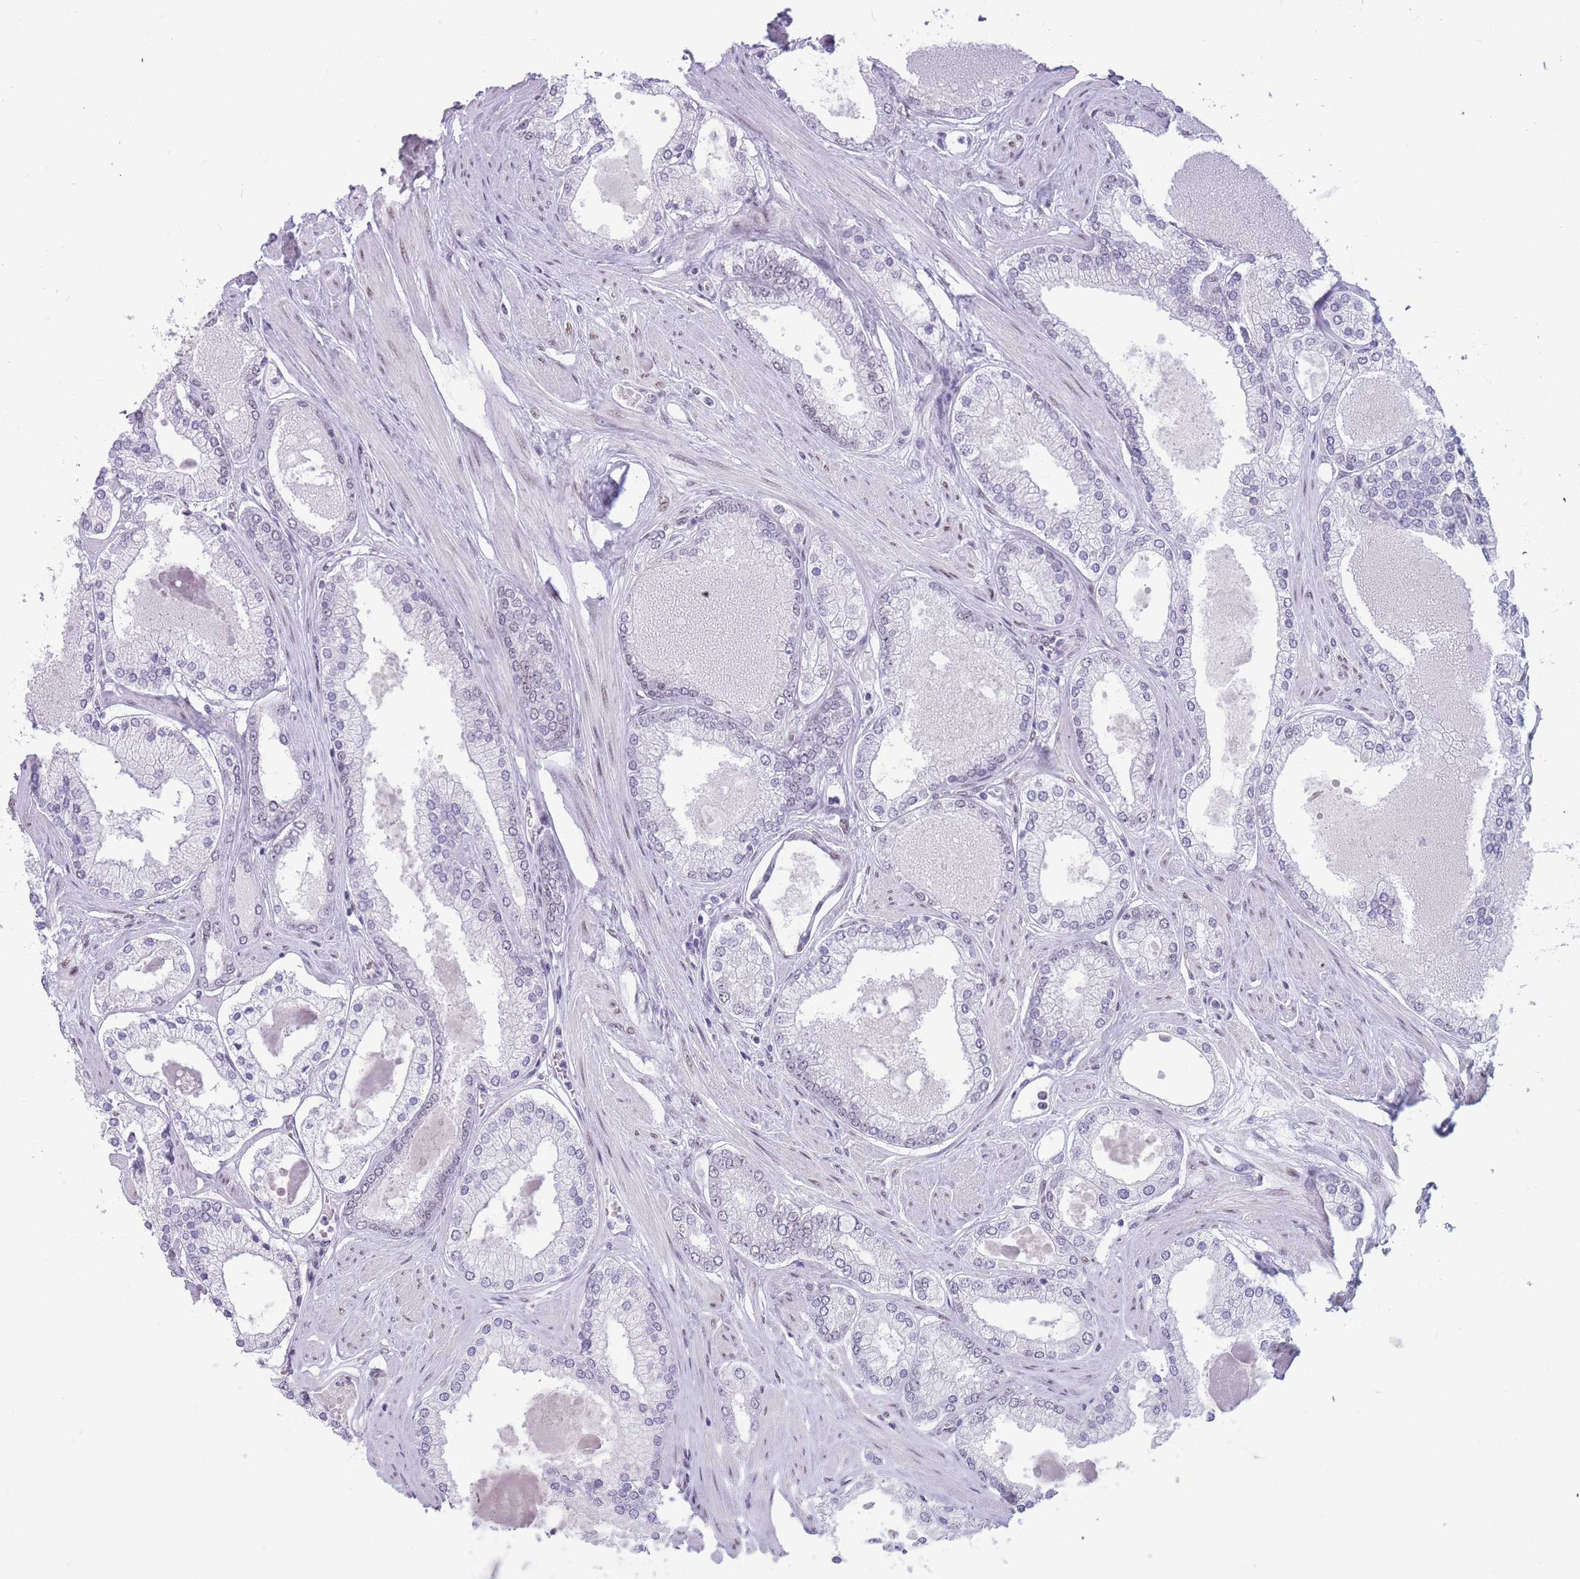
{"staining": {"intensity": "negative", "quantity": "none", "location": "none"}, "tissue": "prostate cancer", "cell_type": "Tumor cells", "image_type": "cancer", "snomed": [{"axis": "morphology", "description": "Adenocarcinoma, Low grade"}, {"axis": "topography", "description": "Prostate"}], "caption": "Micrograph shows no protein positivity in tumor cells of prostate cancer tissue.", "gene": "HNRNPUL1", "patient": {"sex": "male", "age": 42}}